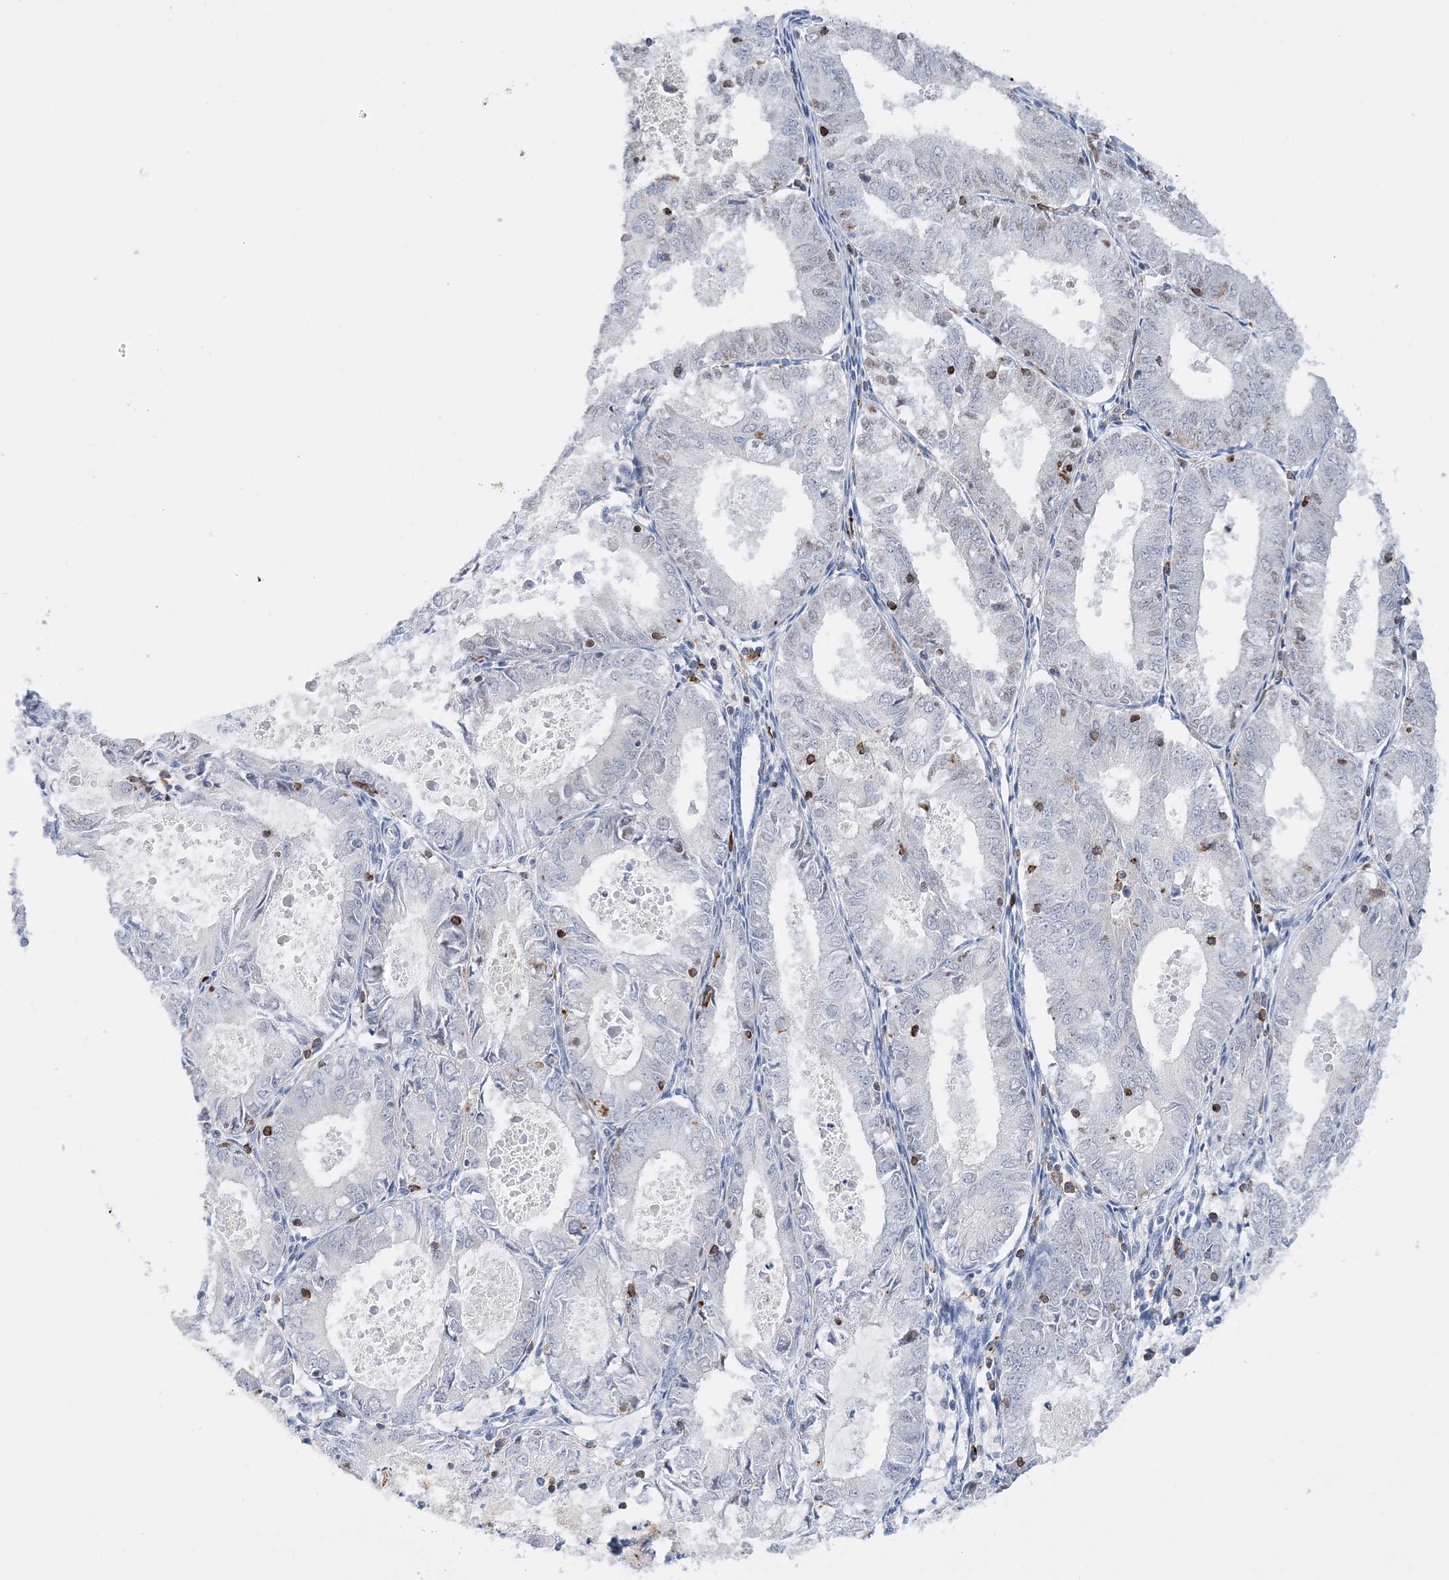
{"staining": {"intensity": "negative", "quantity": "none", "location": "none"}, "tissue": "endometrial cancer", "cell_type": "Tumor cells", "image_type": "cancer", "snomed": [{"axis": "morphology", "description": "Adenocarcinoma, NOS"}, {"axis": "topography", "description": "Endometrium"}], "caption": "Tumor cells are negative for brown protein staining in endometrial cancer.", "gene": "PRMT9", "patient": {"sex": "female", "age": 57}}